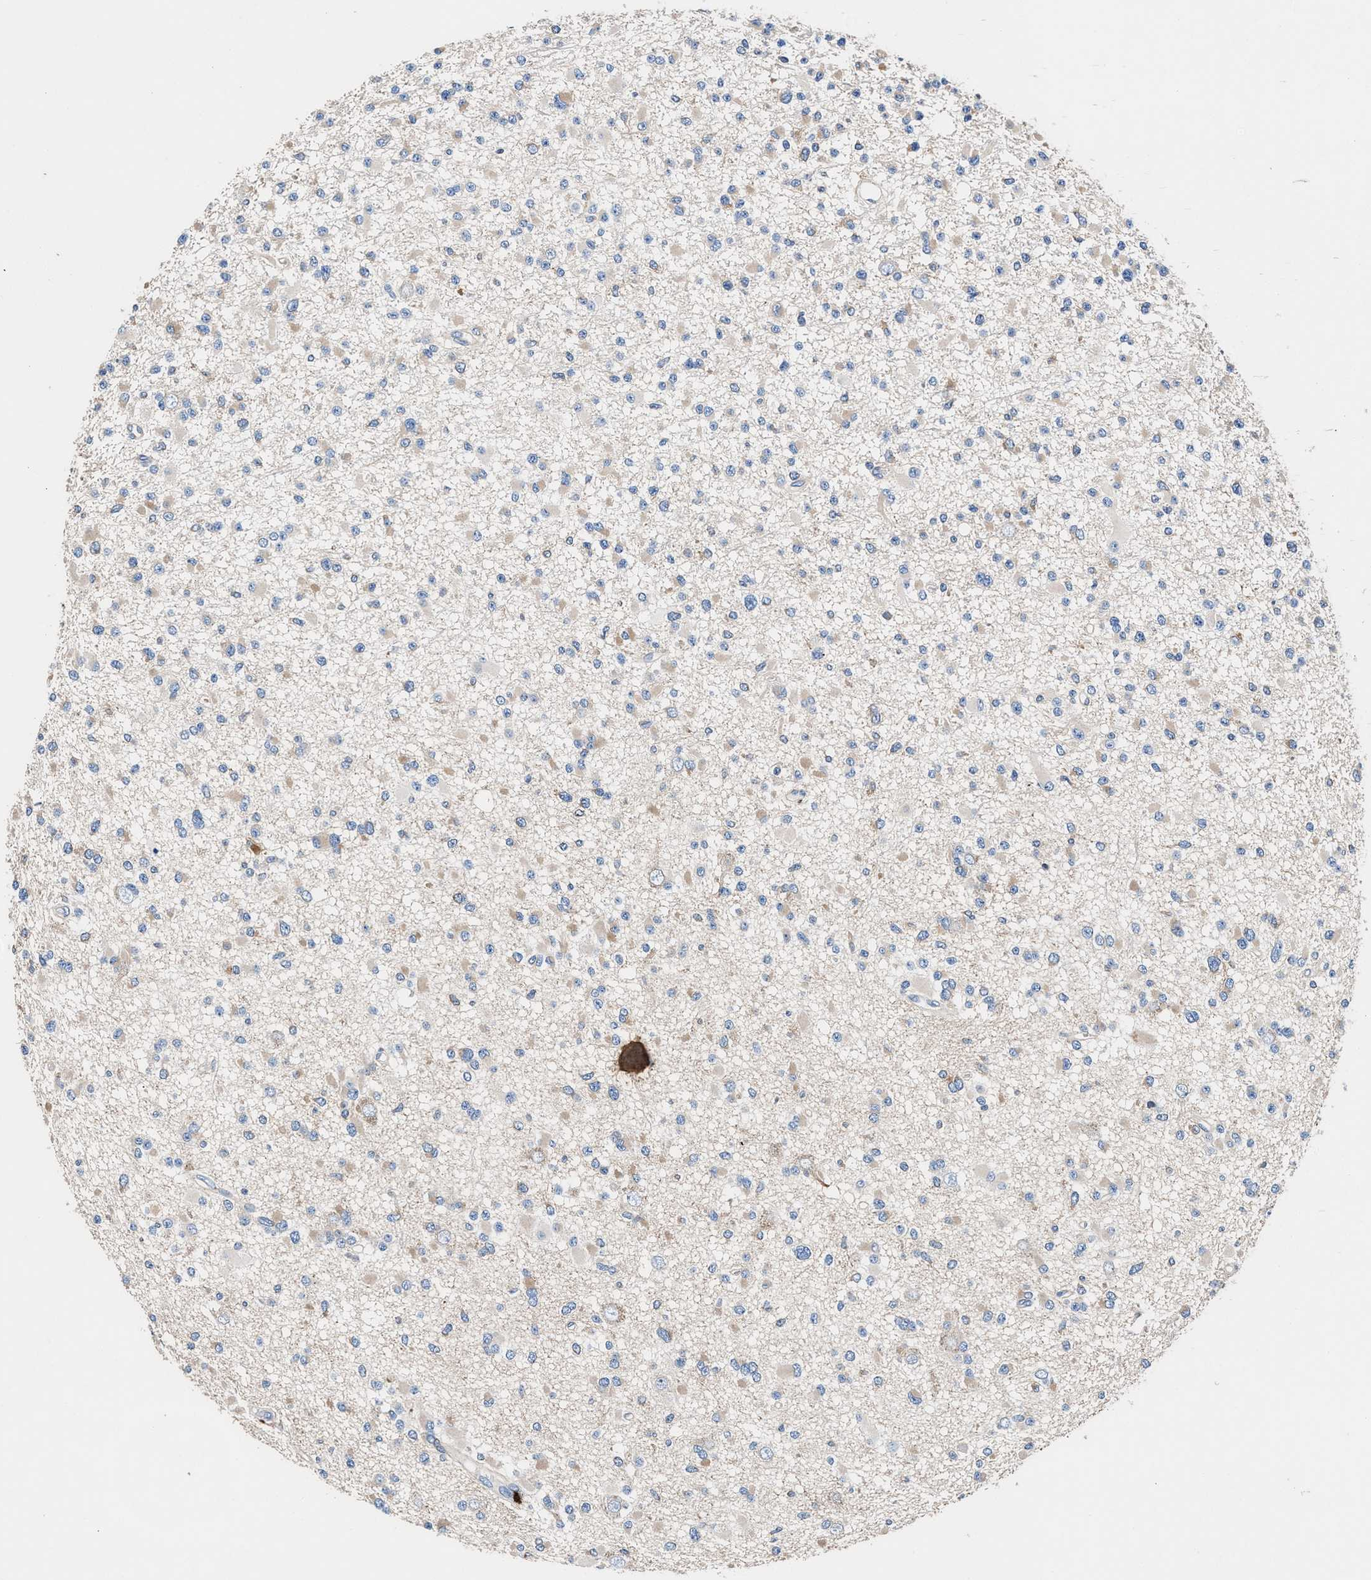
{"staining": {"intensity": "weak", "quantity": "<25%", "location": "cytoplasmic/membranous"}, "tissue": "glioma", "cell_type": "Tumor cells", "image_type": "cancer", "snomed": [{"axis": "morphology", "description": "Glioma, malignant, Low grade"}, {"axis": "topography", "description": "Brain"}], "caption": "A photomicrograph of glioma stained for a protein shows no brown staining in tumor cells.", "gene": "SH3GL1", "patient": {"sex": "female", "age": 22}}